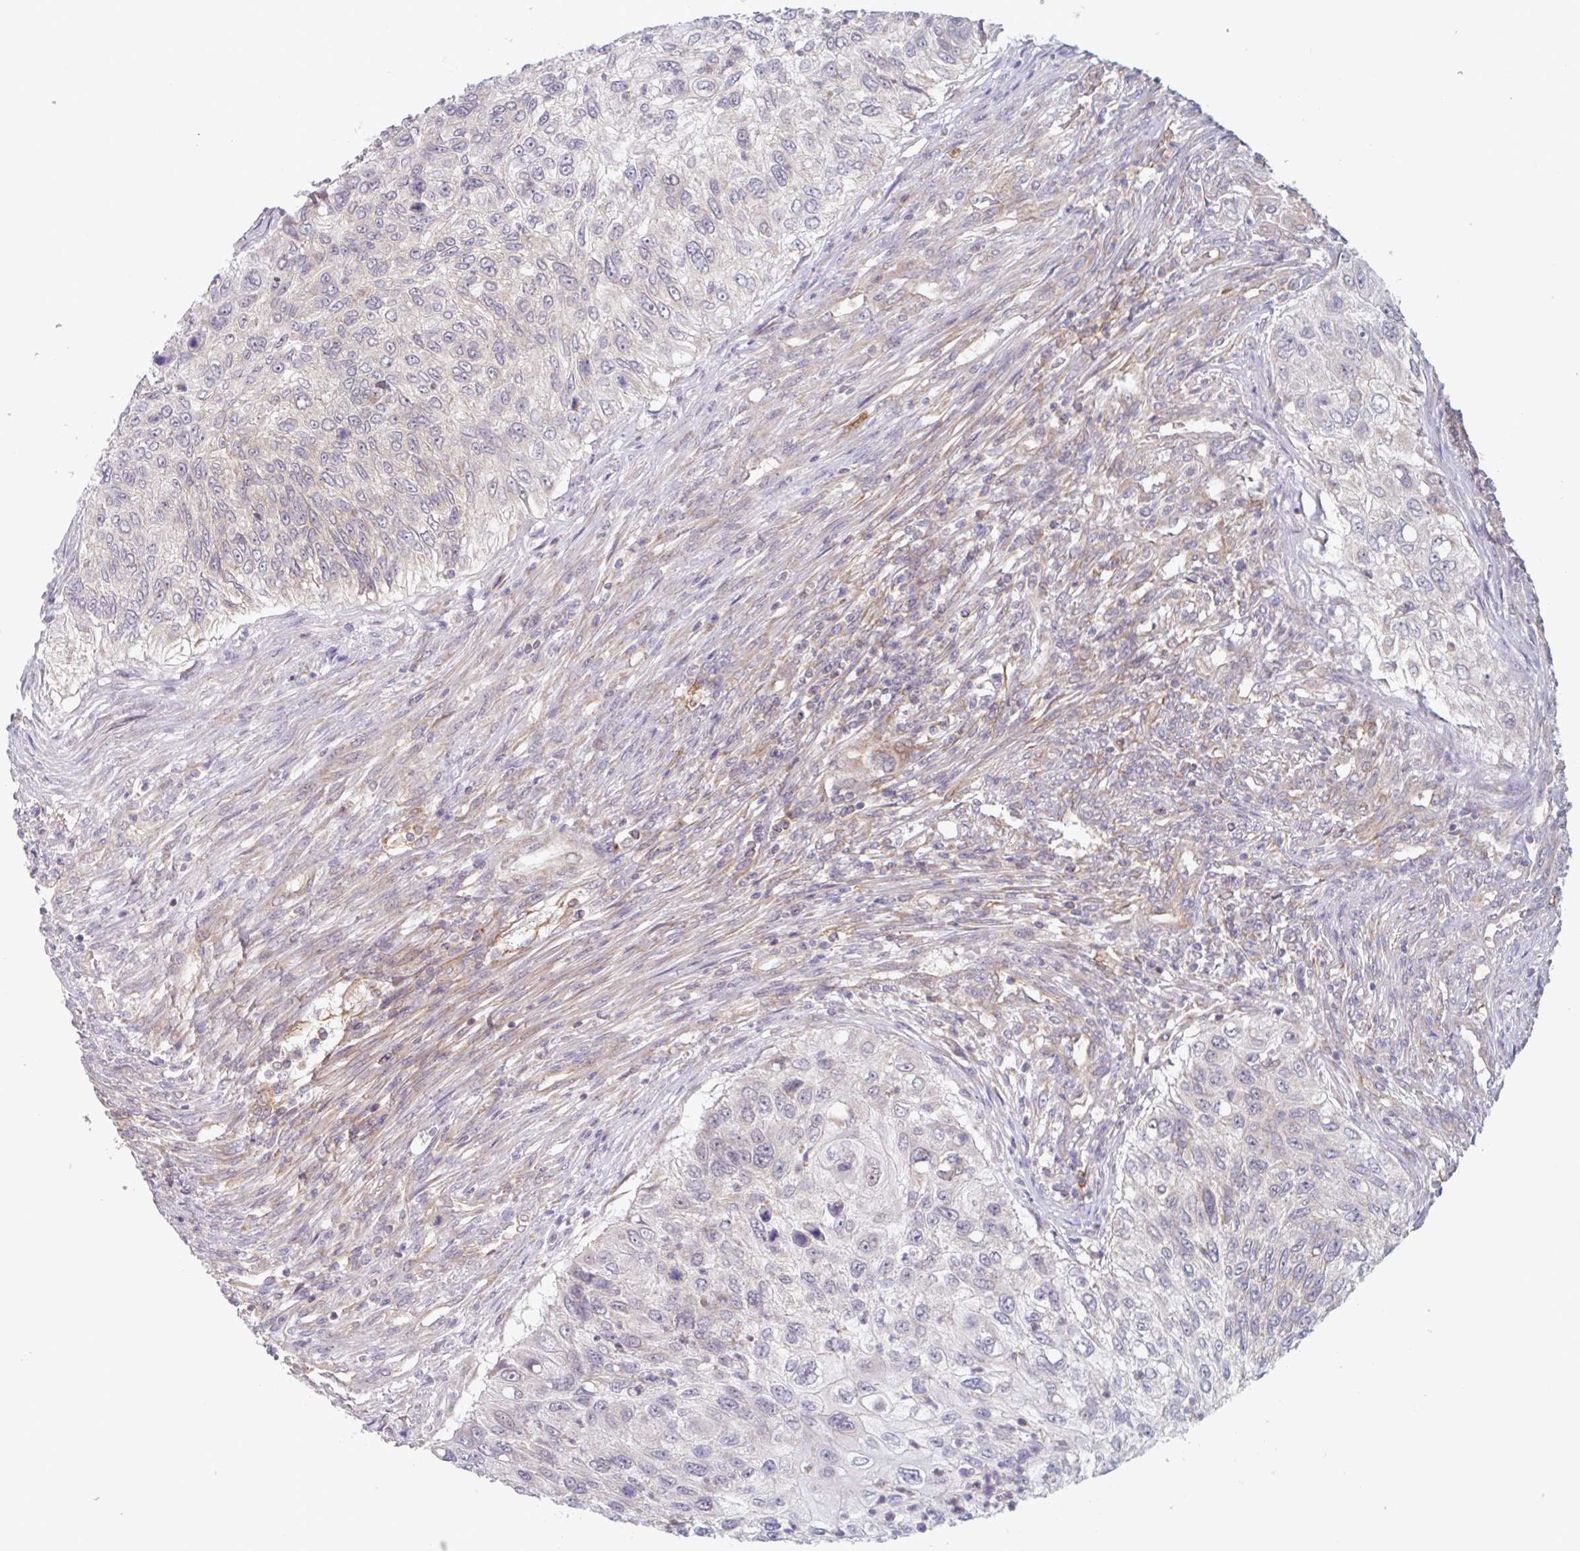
{"staining": {"intensity": "negative", "quantity": "none", "location": "none"}, "tissue": "urothelial cancer", "cell_type": "Tumor cells", "image_type": "cancer", "snomed": [{"axis": "morphology", "description": "Urothelial carcinoma, High grade"}, {"axis": "topography", "description": "Urinary bladder"}], "caption": "Immunohistochemistry of human urothelial cancer exhibits no staining in tumor cells. Brightfield microscopy of immunohistochemistry stained with DAB (3,3'-diaminobenzidine) (brown) and hematoxylin (blue), captured at high magnification.", "gene": "SURF1", "patient": {"sex": "female", "age": 60}}